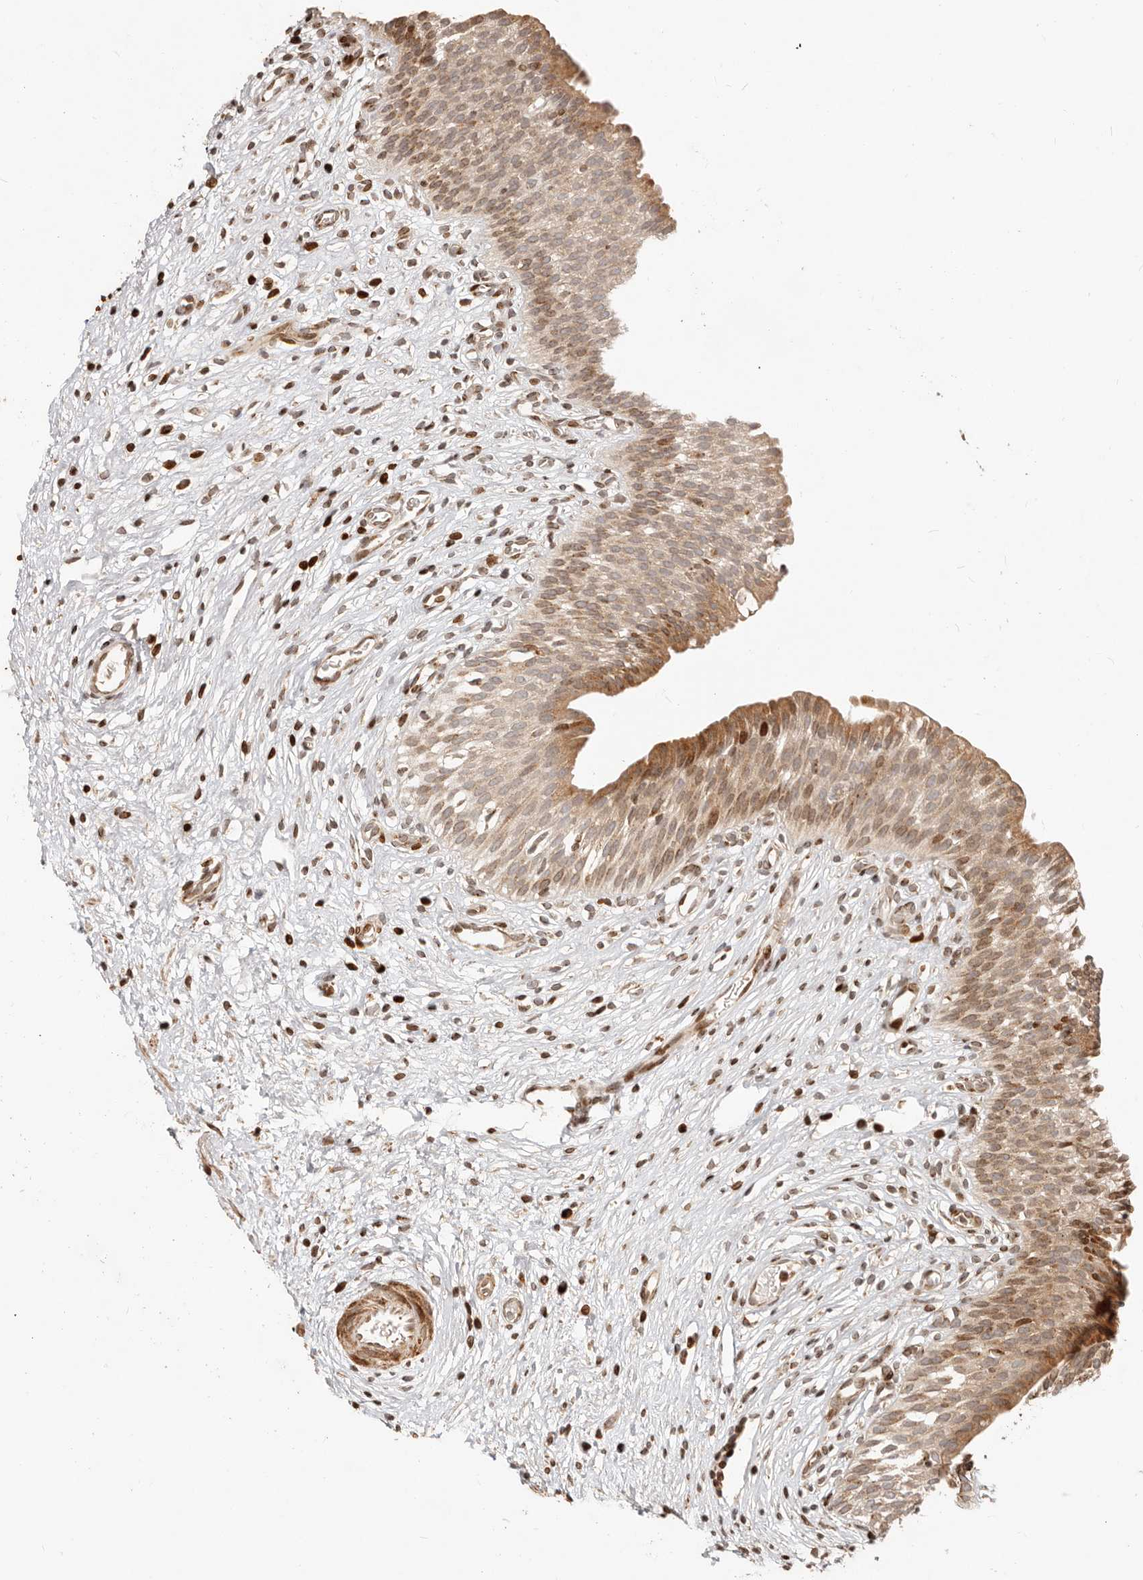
{"staining": {"intensity": "moderate", "quantity": ">75%", "location": "cytoplasmic/membranous,nuclear"}, "tissue": "urinary bladder", "cell_type": "Urothelial cells", "image_type": "normal", "snomed": [{"axis": "morphology", "description": "Normal tissue, NOS"}, {"axis": "topography", "description": "Urinary bladder"}], "caption": "Immunohistochemistry (DAB) staining of unremarkable human urinary bladder reveals moderate cytoplasmic/membranous,nuclear protein staining in about >75% of urothelial cells.", "gene": "TRIM4", "patient": {"sex": "male", "age": 1}}